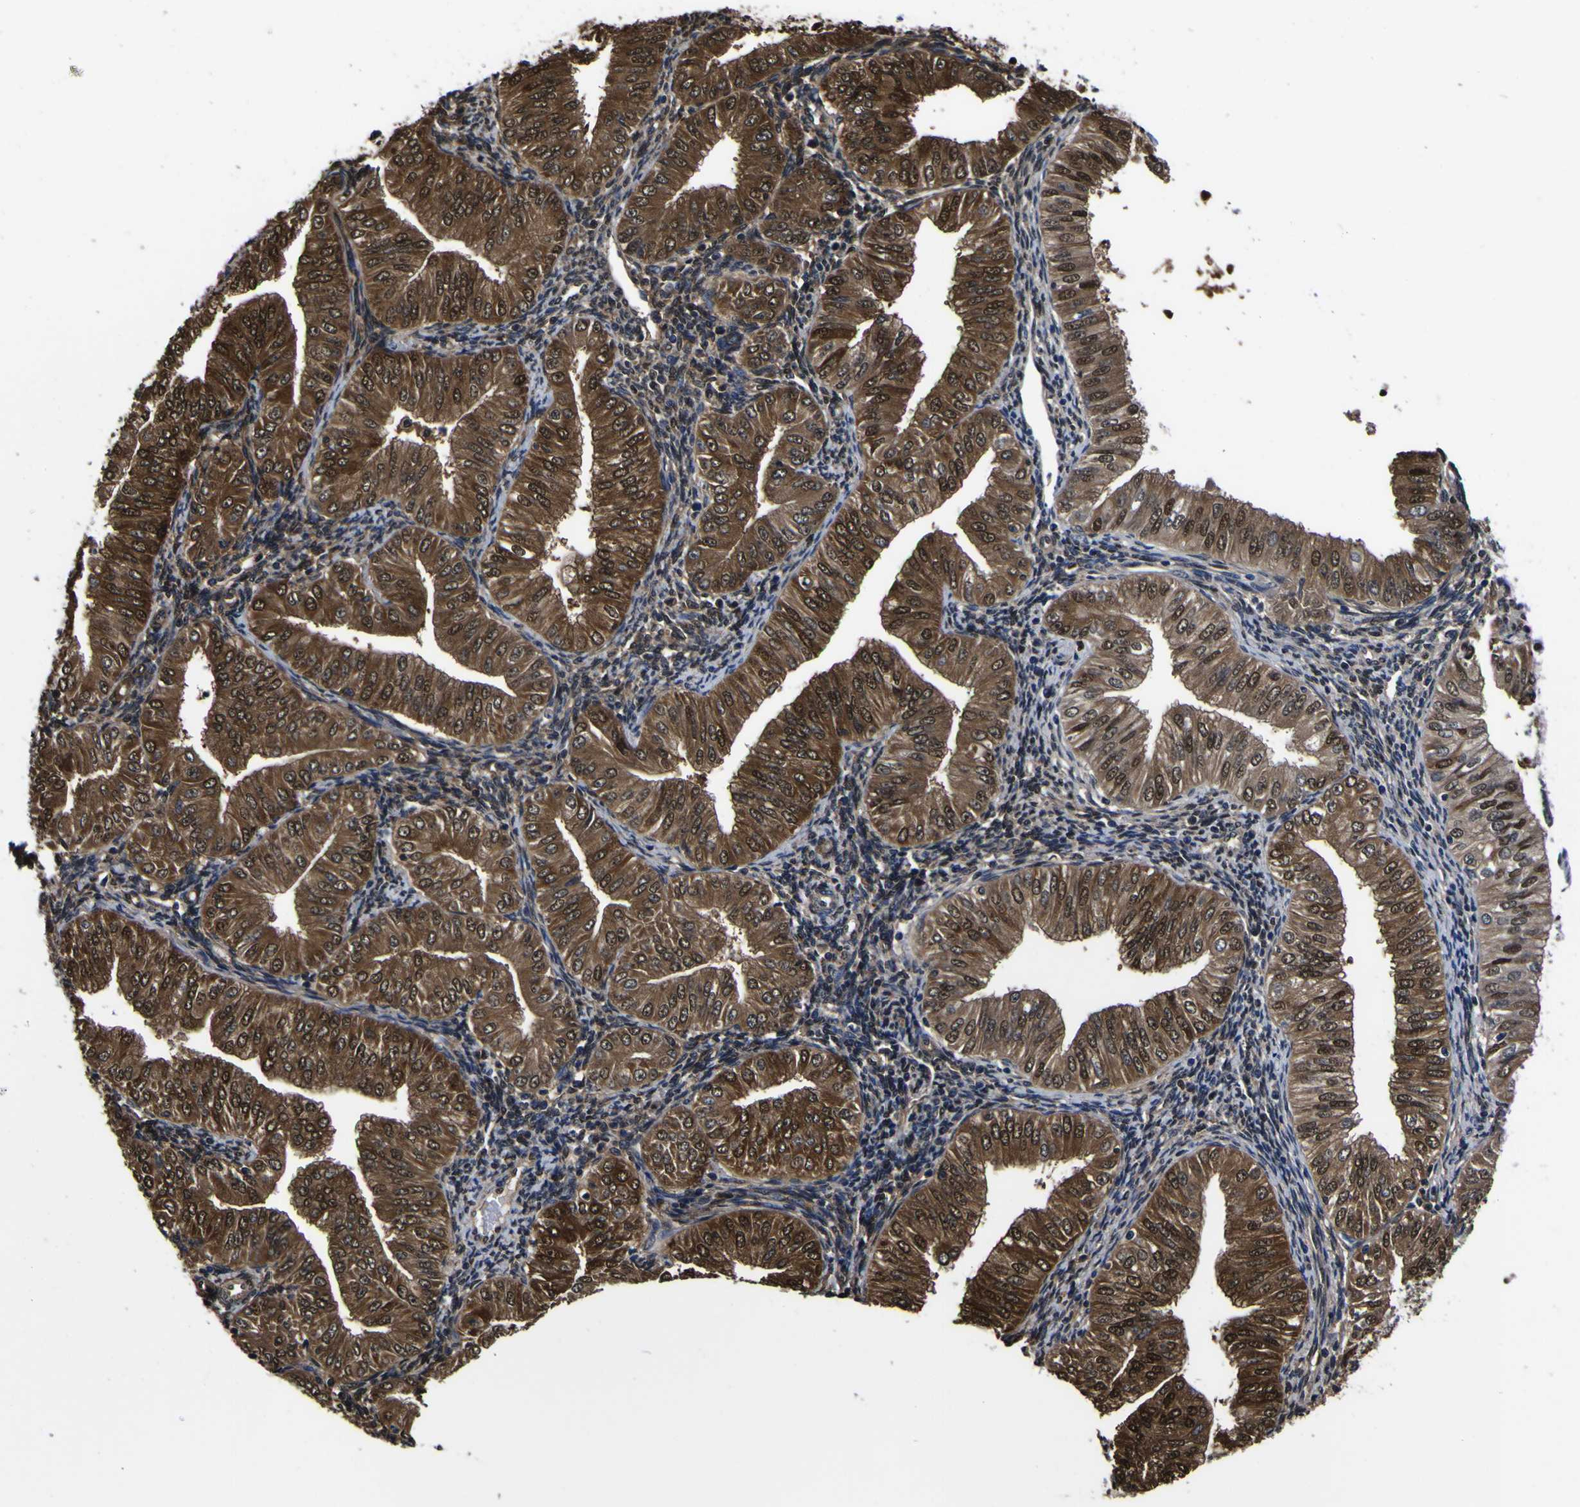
{"staining": {"intensity": "strong", "quantity": ">75%", "location": "cytoplasmic/membranous,nuclear"}, "tissue": "endometrial cancer", "cell_type": "Tumor cells", "image_type": "cancer", "snomed": [{"axis": "morphology", "description": "Normal tissue, NOS"}, {"axis": "morphology", "description": "Adenocarcinoma, NOS"}, {"axis": "topography", "description": "Endometrium"}], "caption": "Tumor cells demonstrate strong cytoplasmic/membranous and nuclear positivity in about >75% of cells in endometrial adenocarcinoma.", "gene": "FAM110B", "patient": {"sex": "female", "age": 53}}